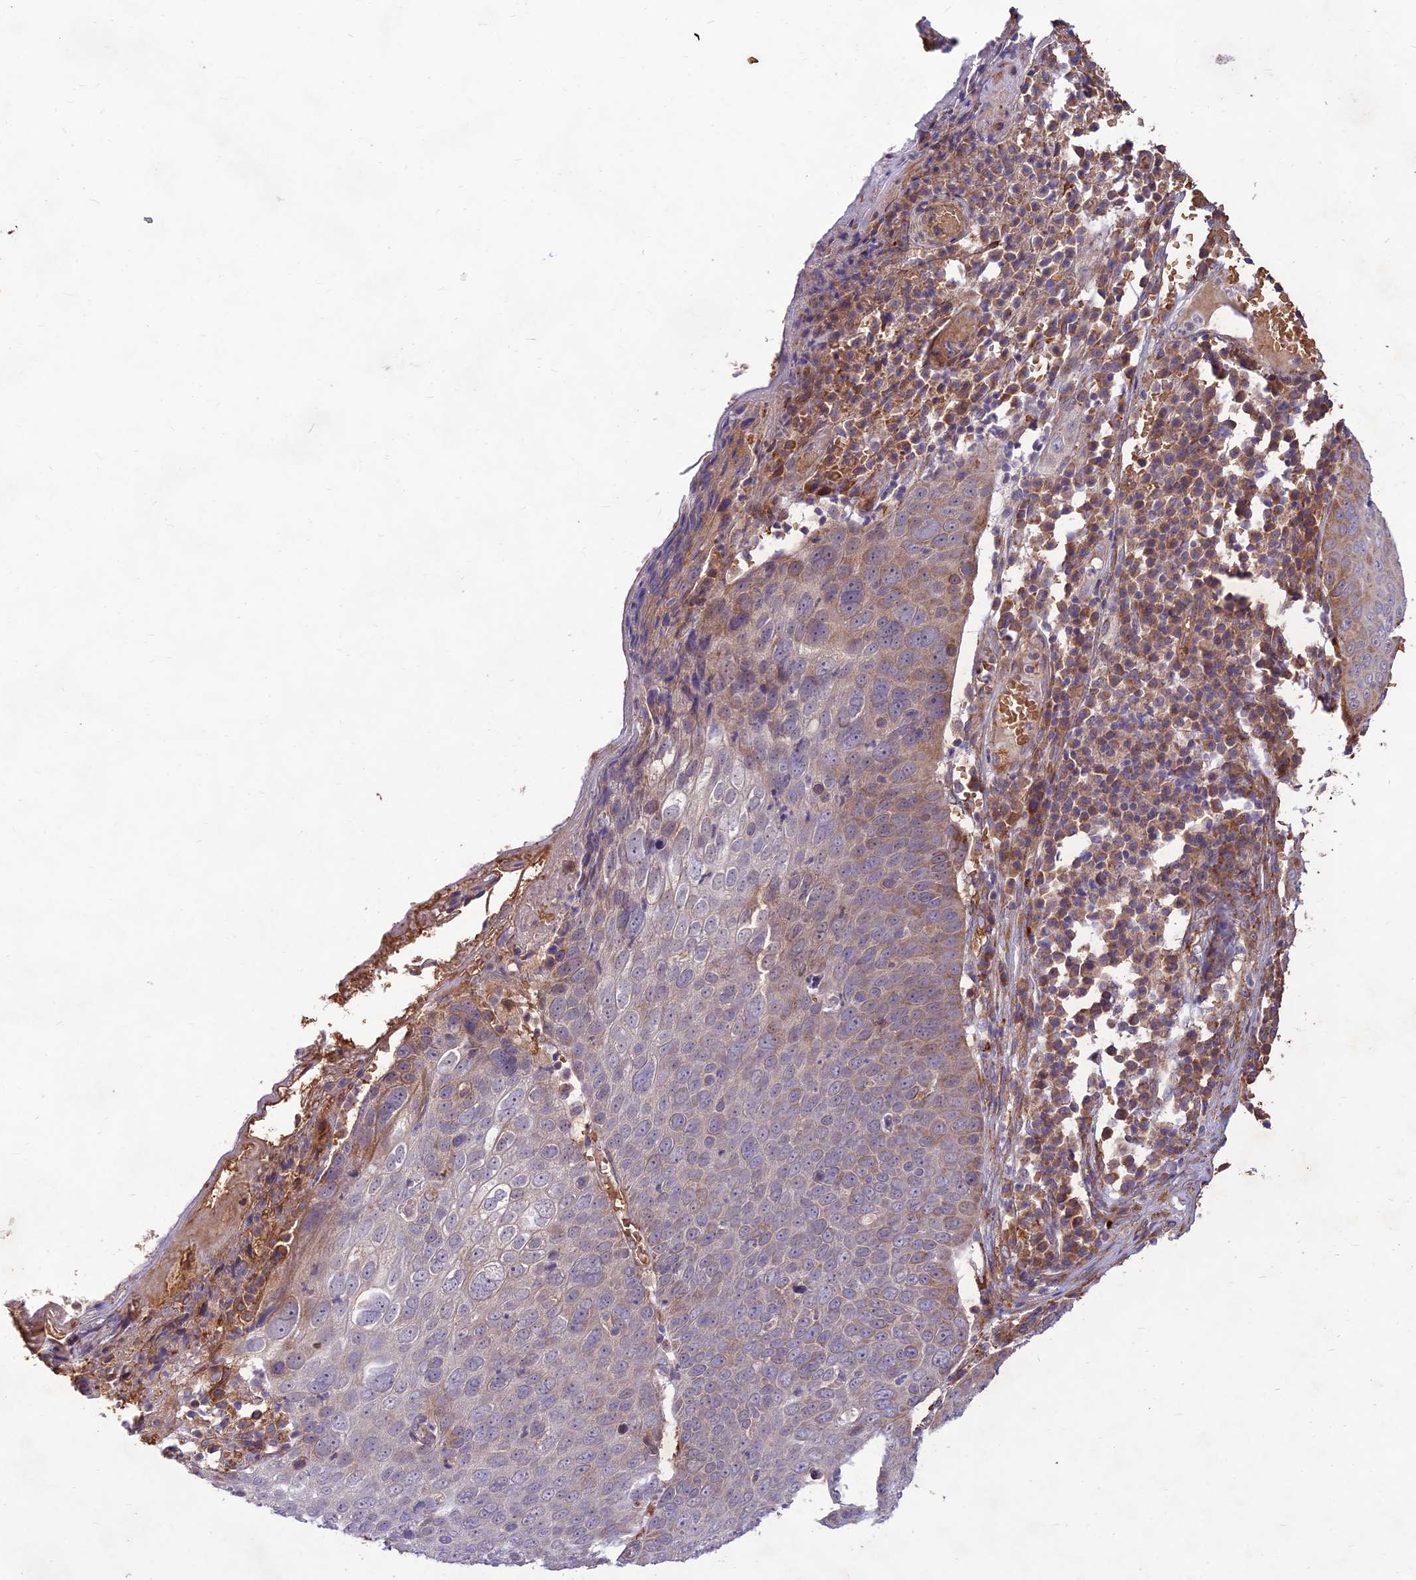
{"staining": {"intensity": "weak", "quantity": "<25%", "location": "cytoplasmic/membranous"}, "tissue": "skin cancer", "cell_type": "Tumor cells", "image_type": "cancer", "snomed": [{"axis": "morphology", "description": "Squamous cell carcinoma, NOS"}, {"axis": "topography", "description": "Skin"}], "caption": "Squamous cell carcinoma (skin) stained for a protein using immunohistochemistry shows no positivity tumor cells.", "gene": "PPP1R11", "patient": {"sex": "male", "age": 71}}